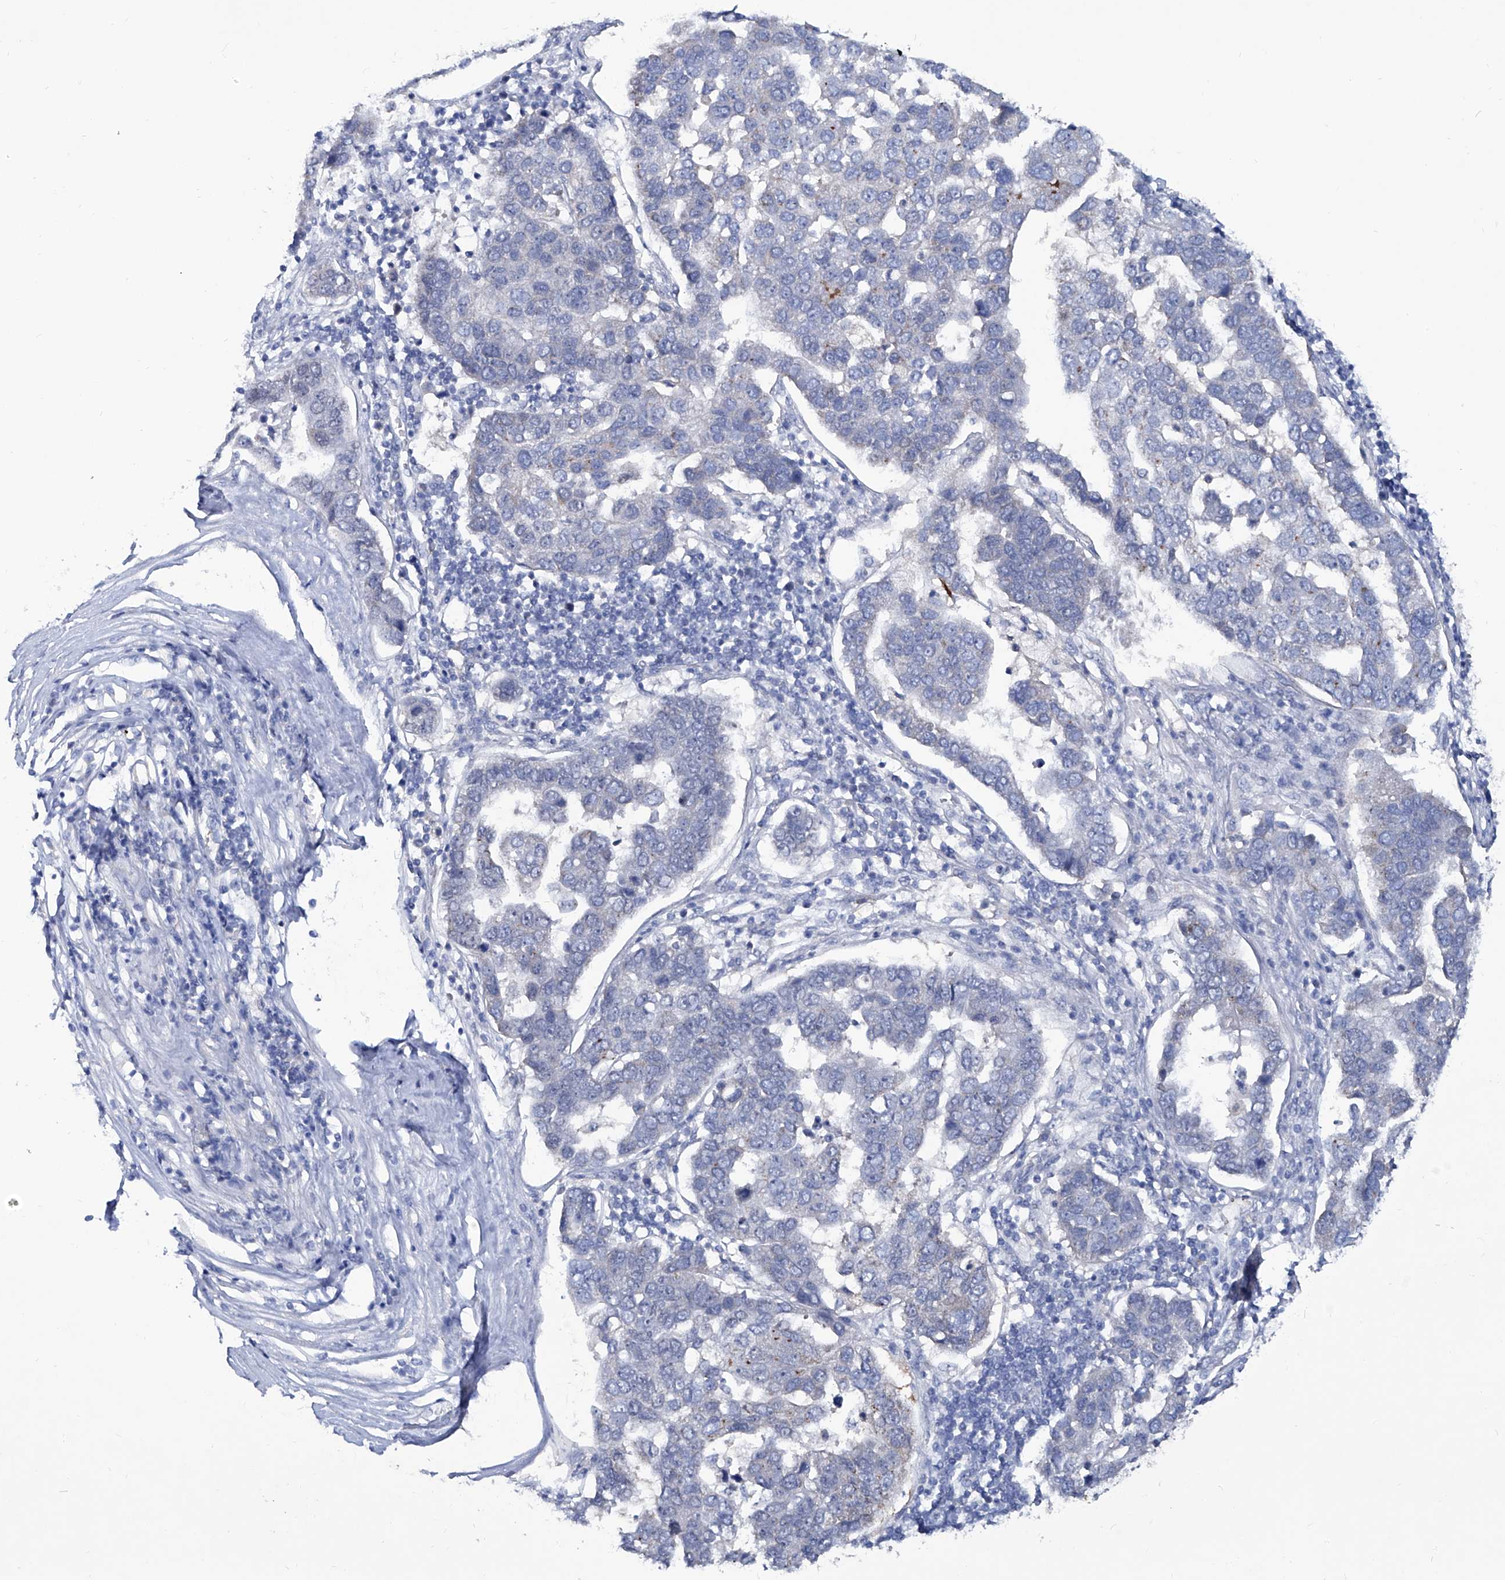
{"staining": {"intensity": "negative", "quantity": "none", "location": "none"}, "tissue": "pancreatic cancer", "cell_type": "Tumor cells", "image_type": "cancer", "snomed": [{"axis": "morphology", "description": "Adenocarcinoma, NOS"}, {"axis": "topography", "description": "Pancreas"}], "caption": "Immunohistochemistry image of neoplastic tissue: human adenocarcinoma (pancreatic) stained with DAB demonstrates no significant protein staining in tumor cells.", "gene": "KLHL17", "patient": {"sex": "female", "age": 61}}